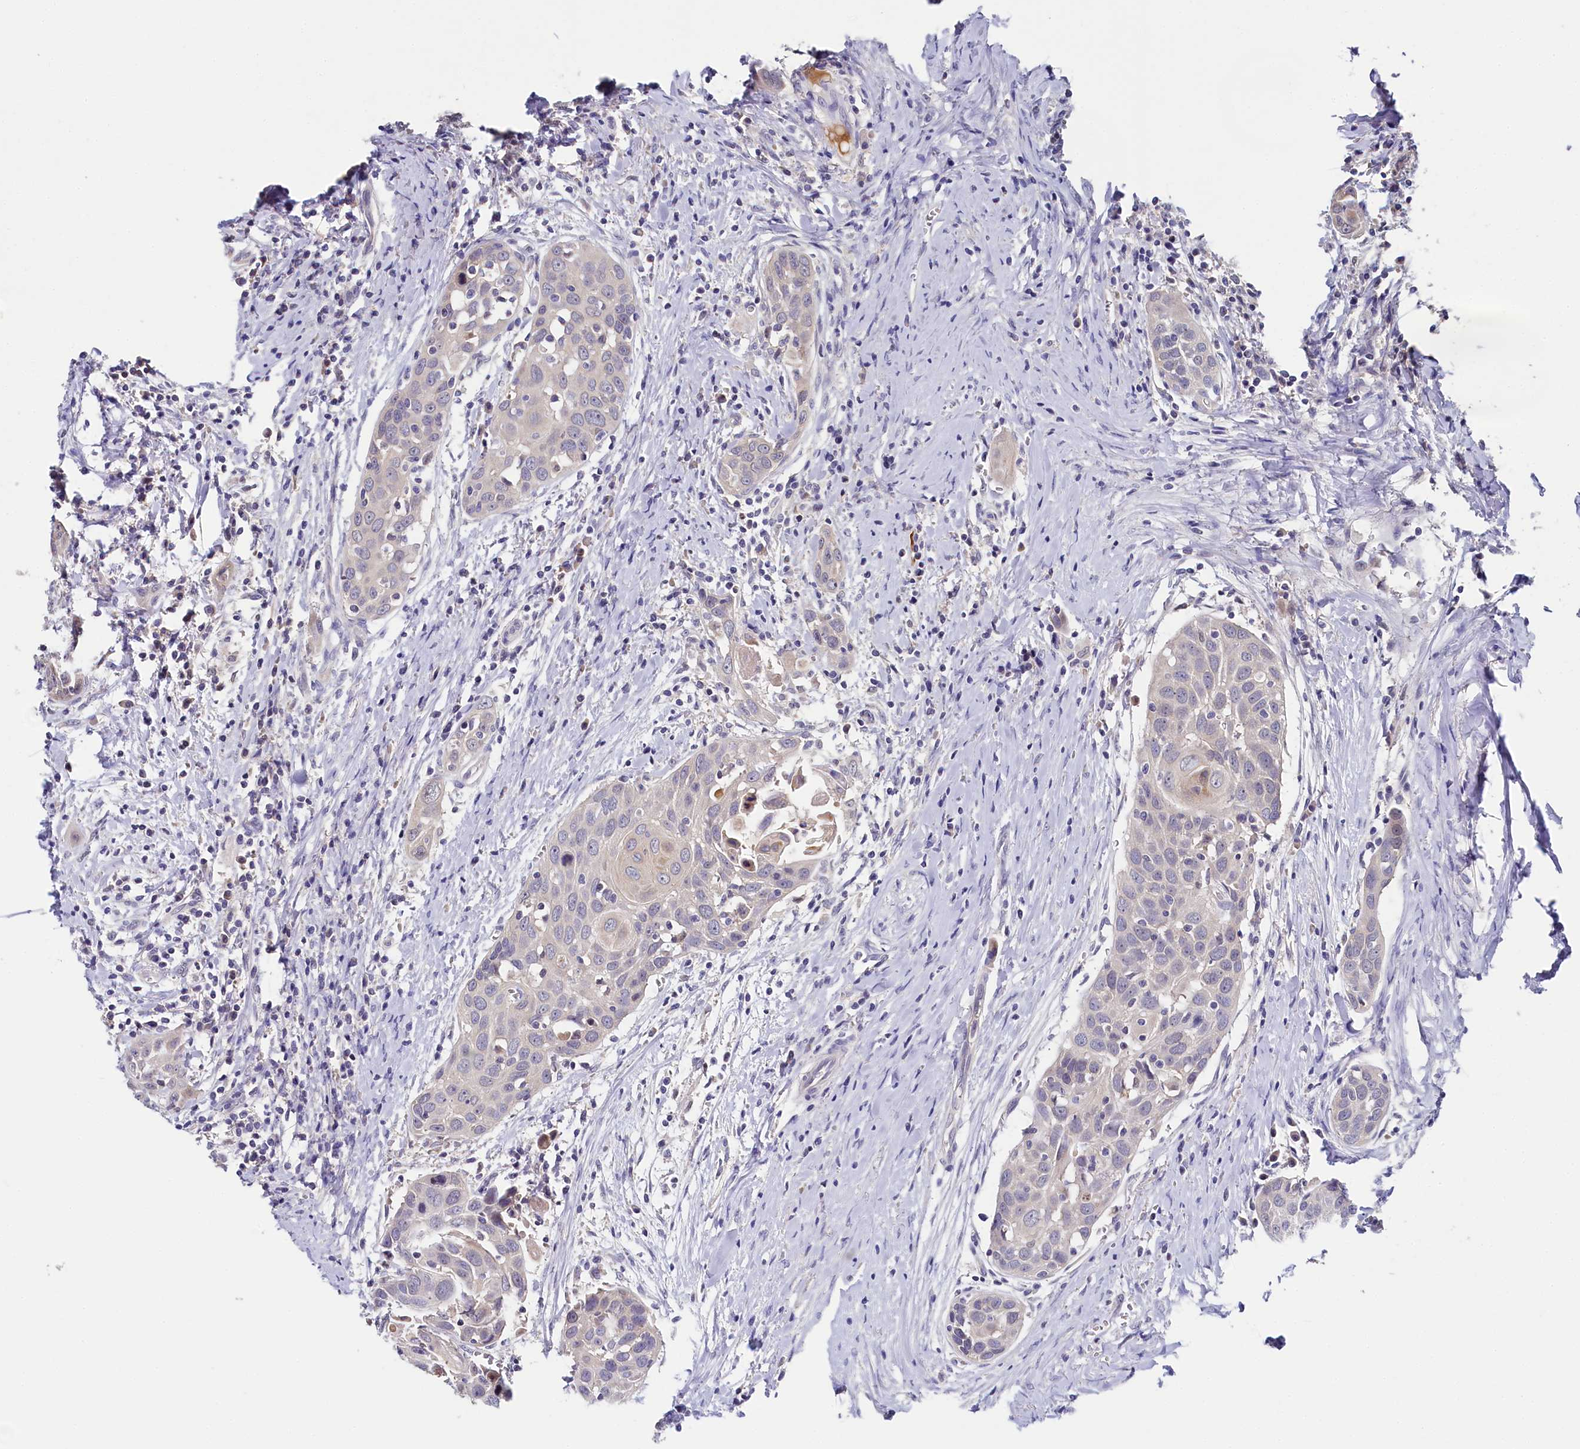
{"staining": {"intensity": "negative", "quantity": "none", "location": "none"}, "tissue": "head and neck cancer", "cell_type": "Tumor cells", "image_type": "cancer", "snomed": [{"axis": "morphology", "description": "Squamous cell carcinoma, NOS"}, {"axis": "topography", "description": "Oral tissue"}, {"axis": "topography", "description": "Head-Neck"}], "caption": "Tumor cells are negative for protein expression in human head and neck cancer.", "gene": "SPINK9", "patient": {"sex": "female", "age": 50}}